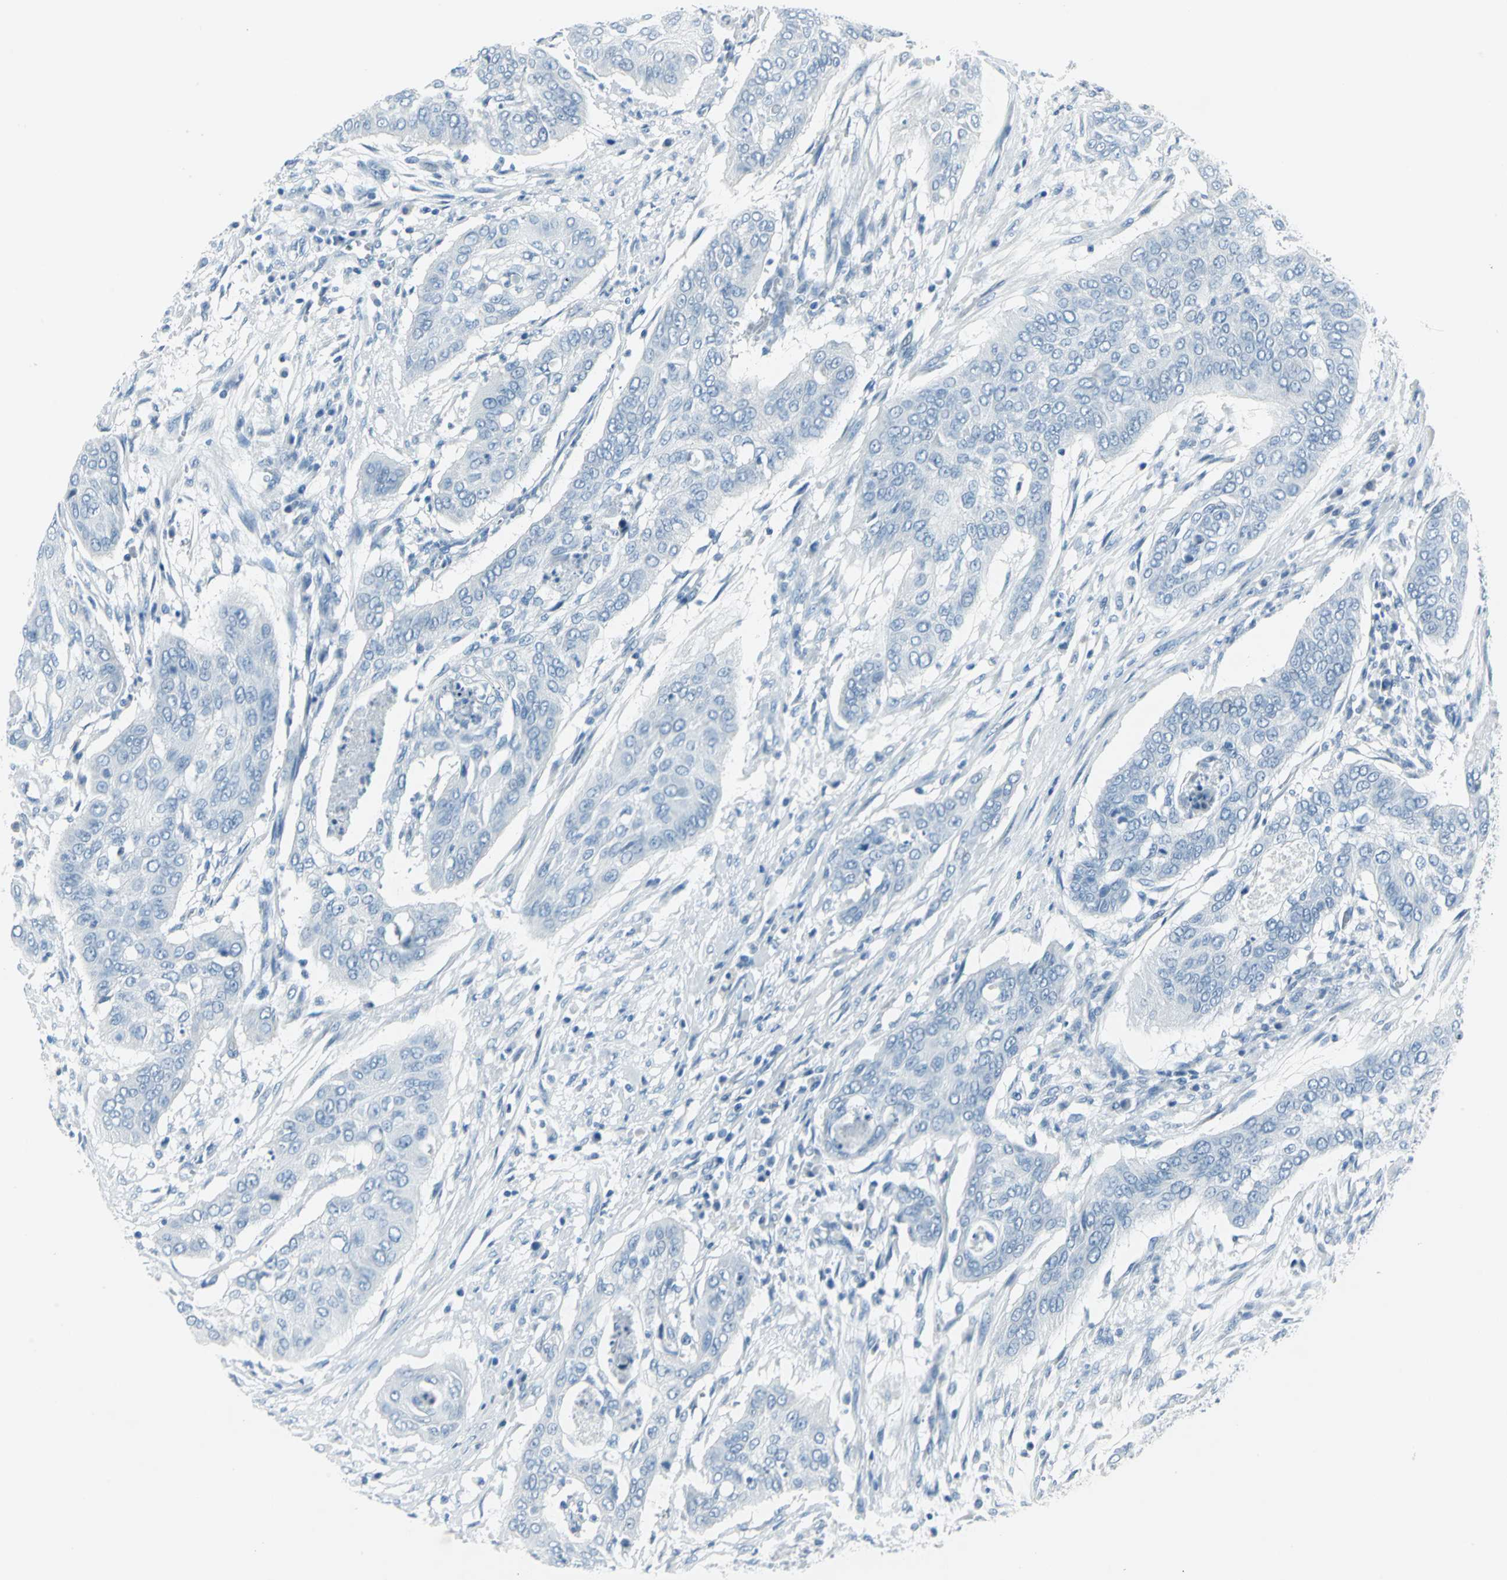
{"staining": {"intensity": "negative", "quantity": "none", "location": "none"}, "tissue": "cervical cancer", "cell_type": "Tumor cells", "image_type": "cancer", "snomed": [{"axis": "morphology", "description": "Squamous cell carcinoma, NOS"}, {"axis": "topography", "description": "Cervix"}], "caption": "High power microscopy histopathology image of an immunohistochemistry histopathology image of cervical squamous cell carcinoma, revealing no significant positivity in tumor cells. (DAB (3,3'-diaminobenzidine) immunohistochemistry, high magnification).", "gene": "CYB5A", "patient": {"sex": "female", "age": 39}}